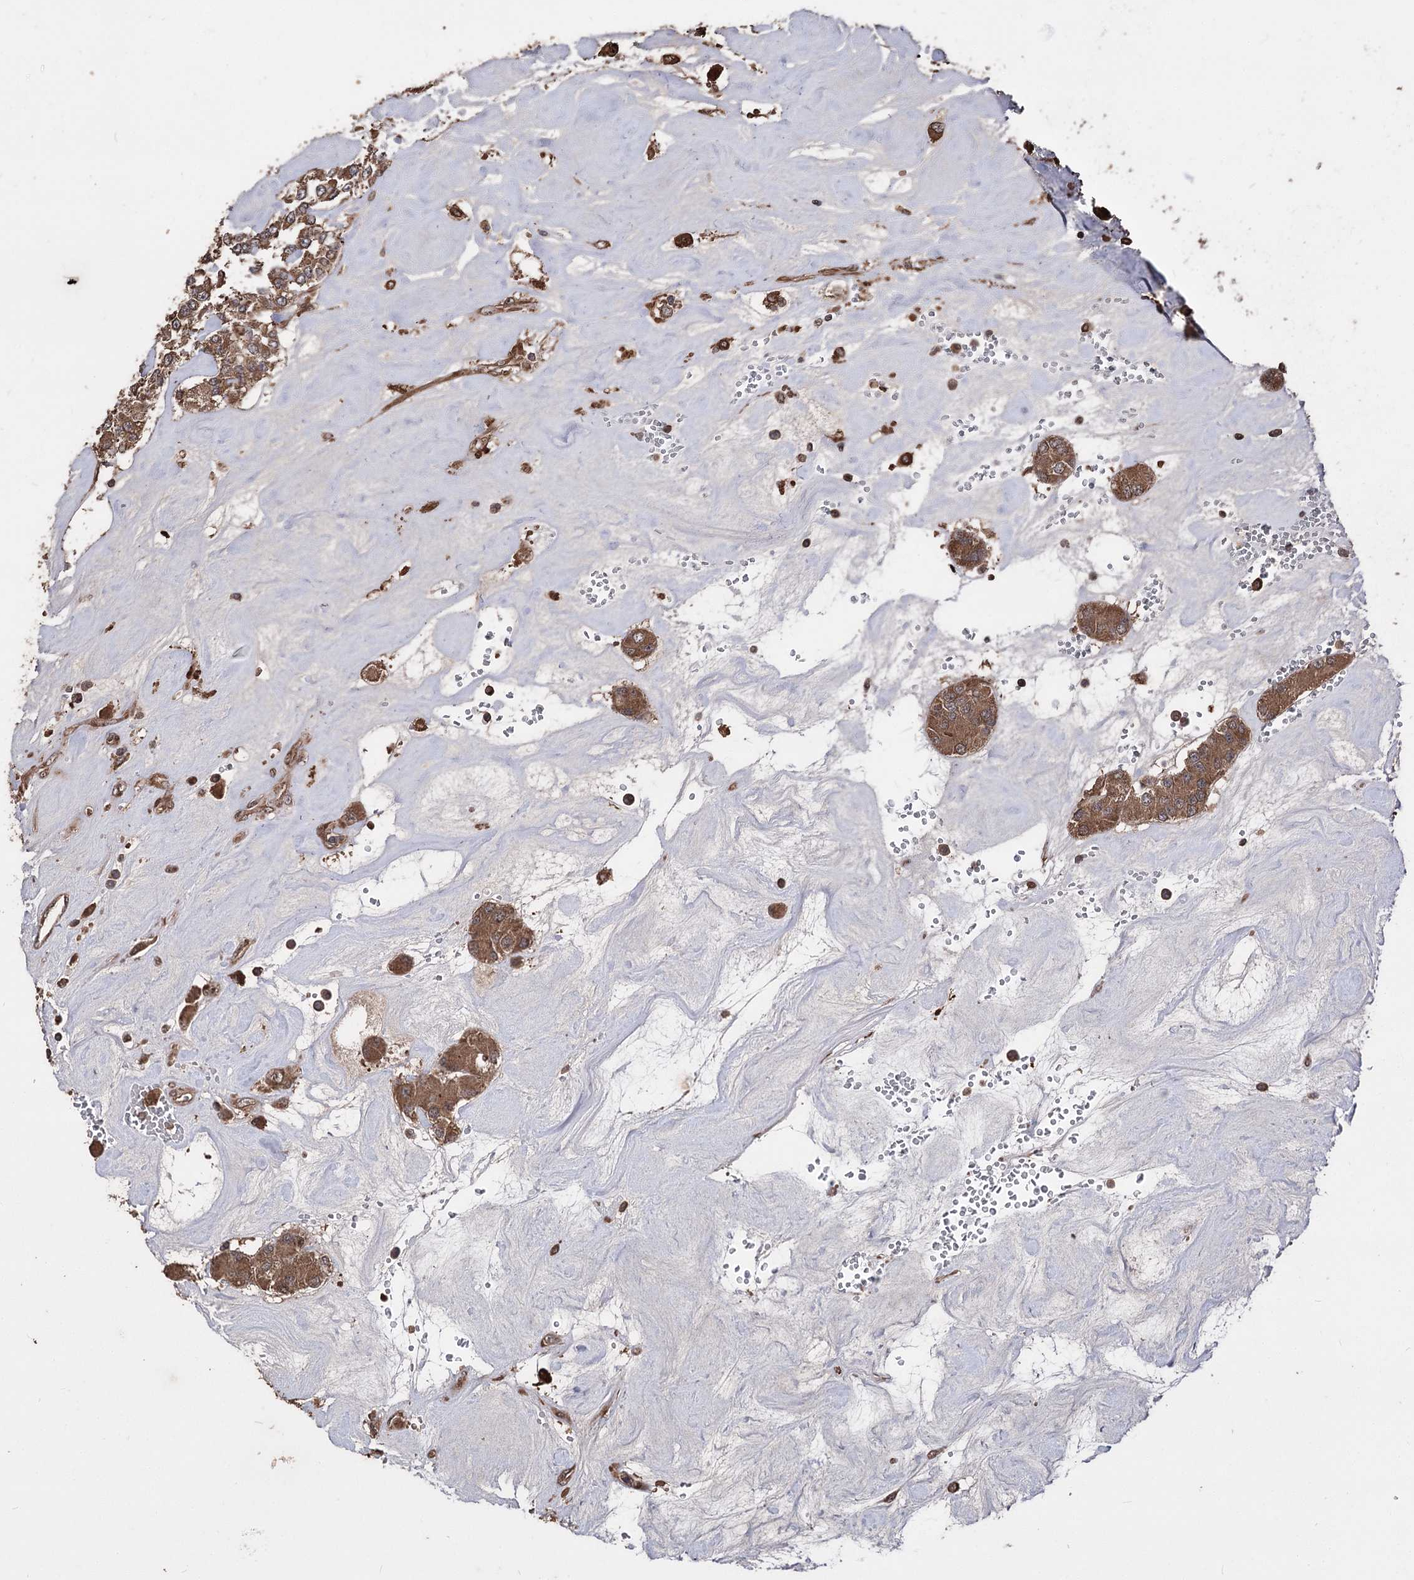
{"staining": {"intensity": "moderate", "quantity": ">75%", "location": "cytoplasmic/membranous"}, "tissue": "carcinoid", "cell_type": "Tumor cells", "image_type": "cancer", "snomed": [{"axis": "morphology", "description": "Carcinoid, malignant, NOS"}, {"axis": "topography", "description": "Pancreas"}], "caption": "This is an image of IHC staining of carcinoid, which shows moderate expression in the cytoplasmic/membranous of tumor cells.", "gene": "RASSF3", "patient": {"sex": "male", "age": 41}}